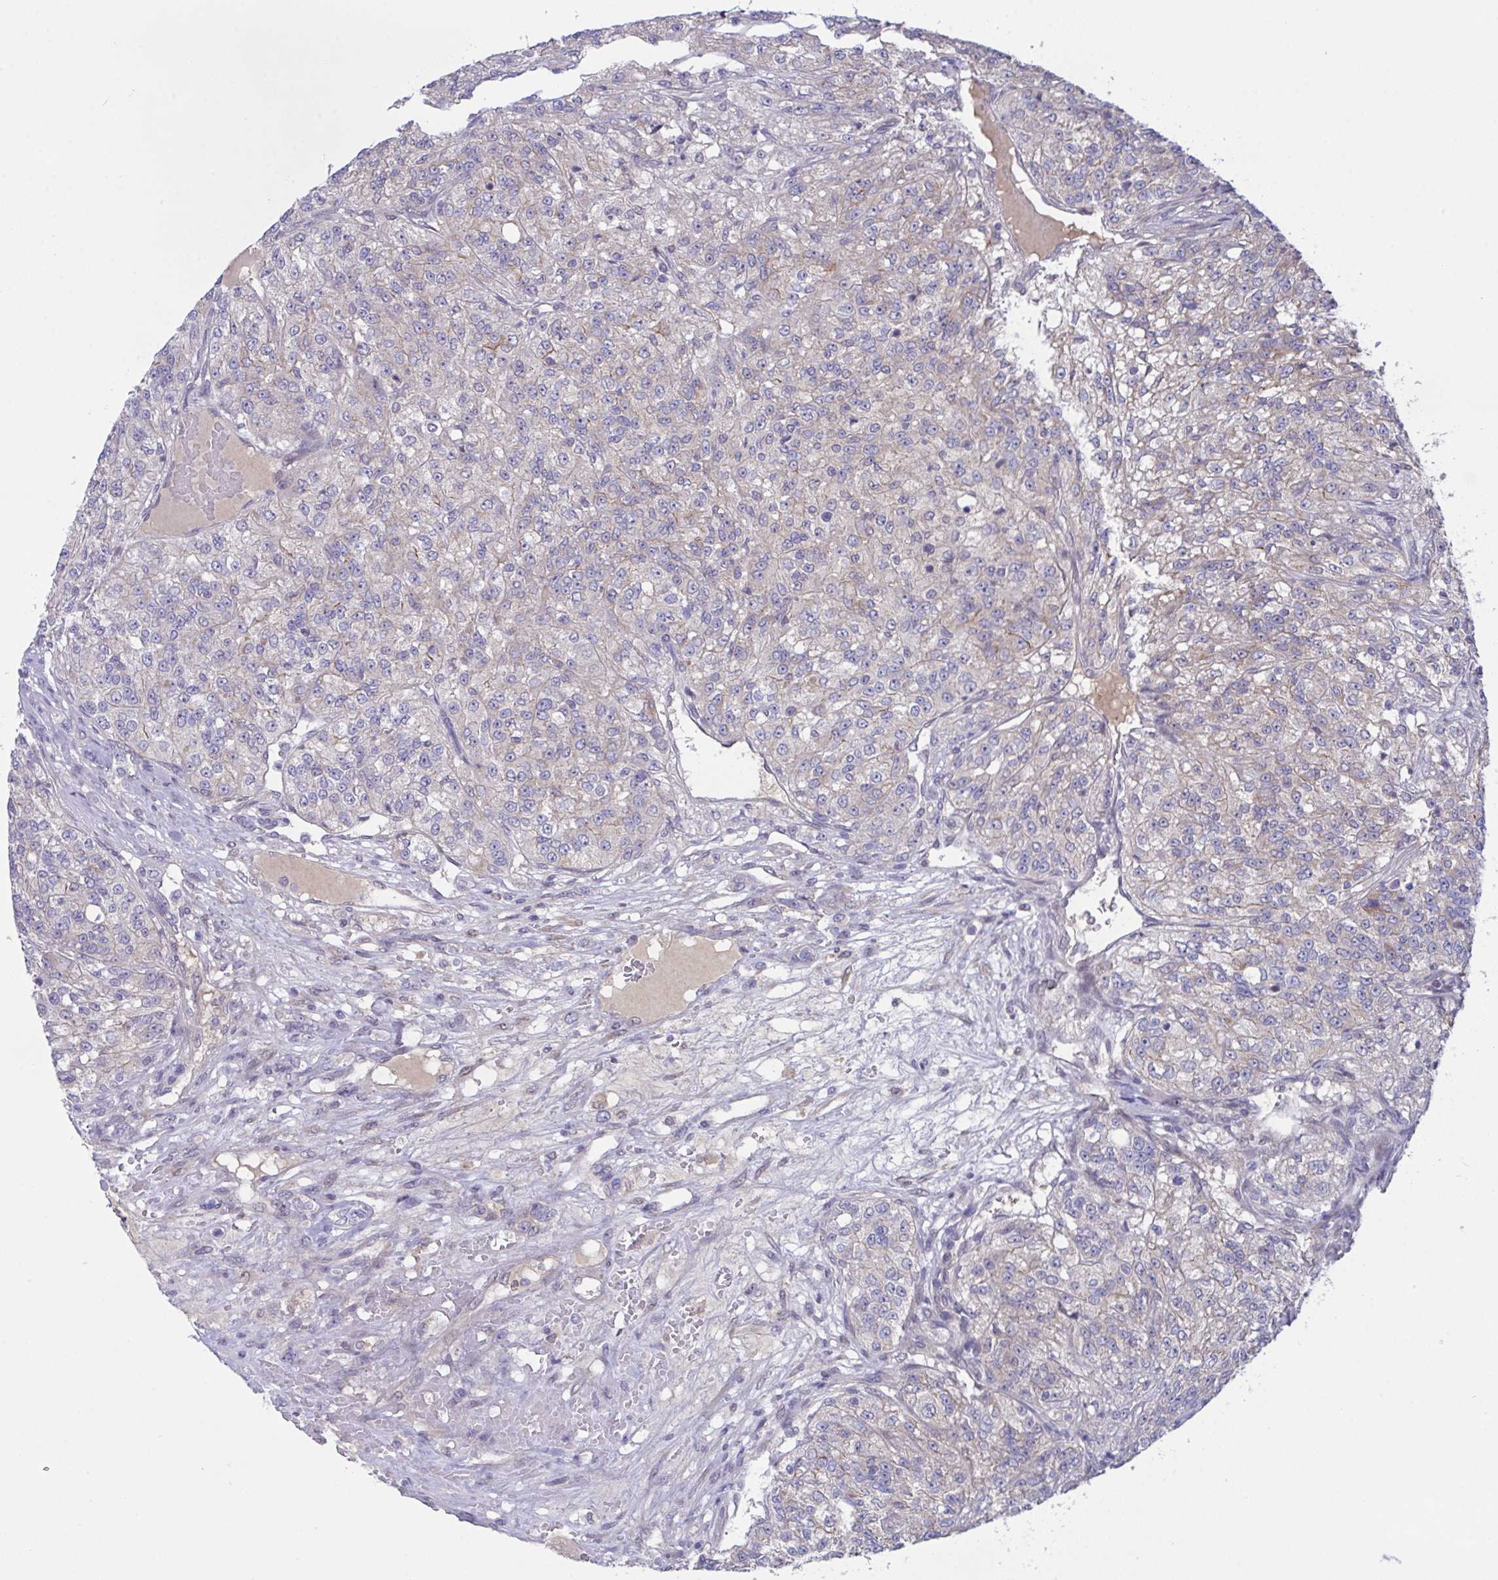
{"staining": {"intensity": "negative", "quantity": "none", "location": "none"}, "tissue": "renal cancer", "cell_type": "Tumor cells", "image_type": "cancer", "snomed": [{"axis": "morphology", "description": "Adenocarcinoma, NOS"}, {"axis": "topography", "description": "Kidney"}], "caption": "This is an IHC micrograph of renal cancer (adenocarcinoma). There is no staining in tumor cells.", "gene": "L3HYPDH", "patient": {"sex": "female", "age": 63}}